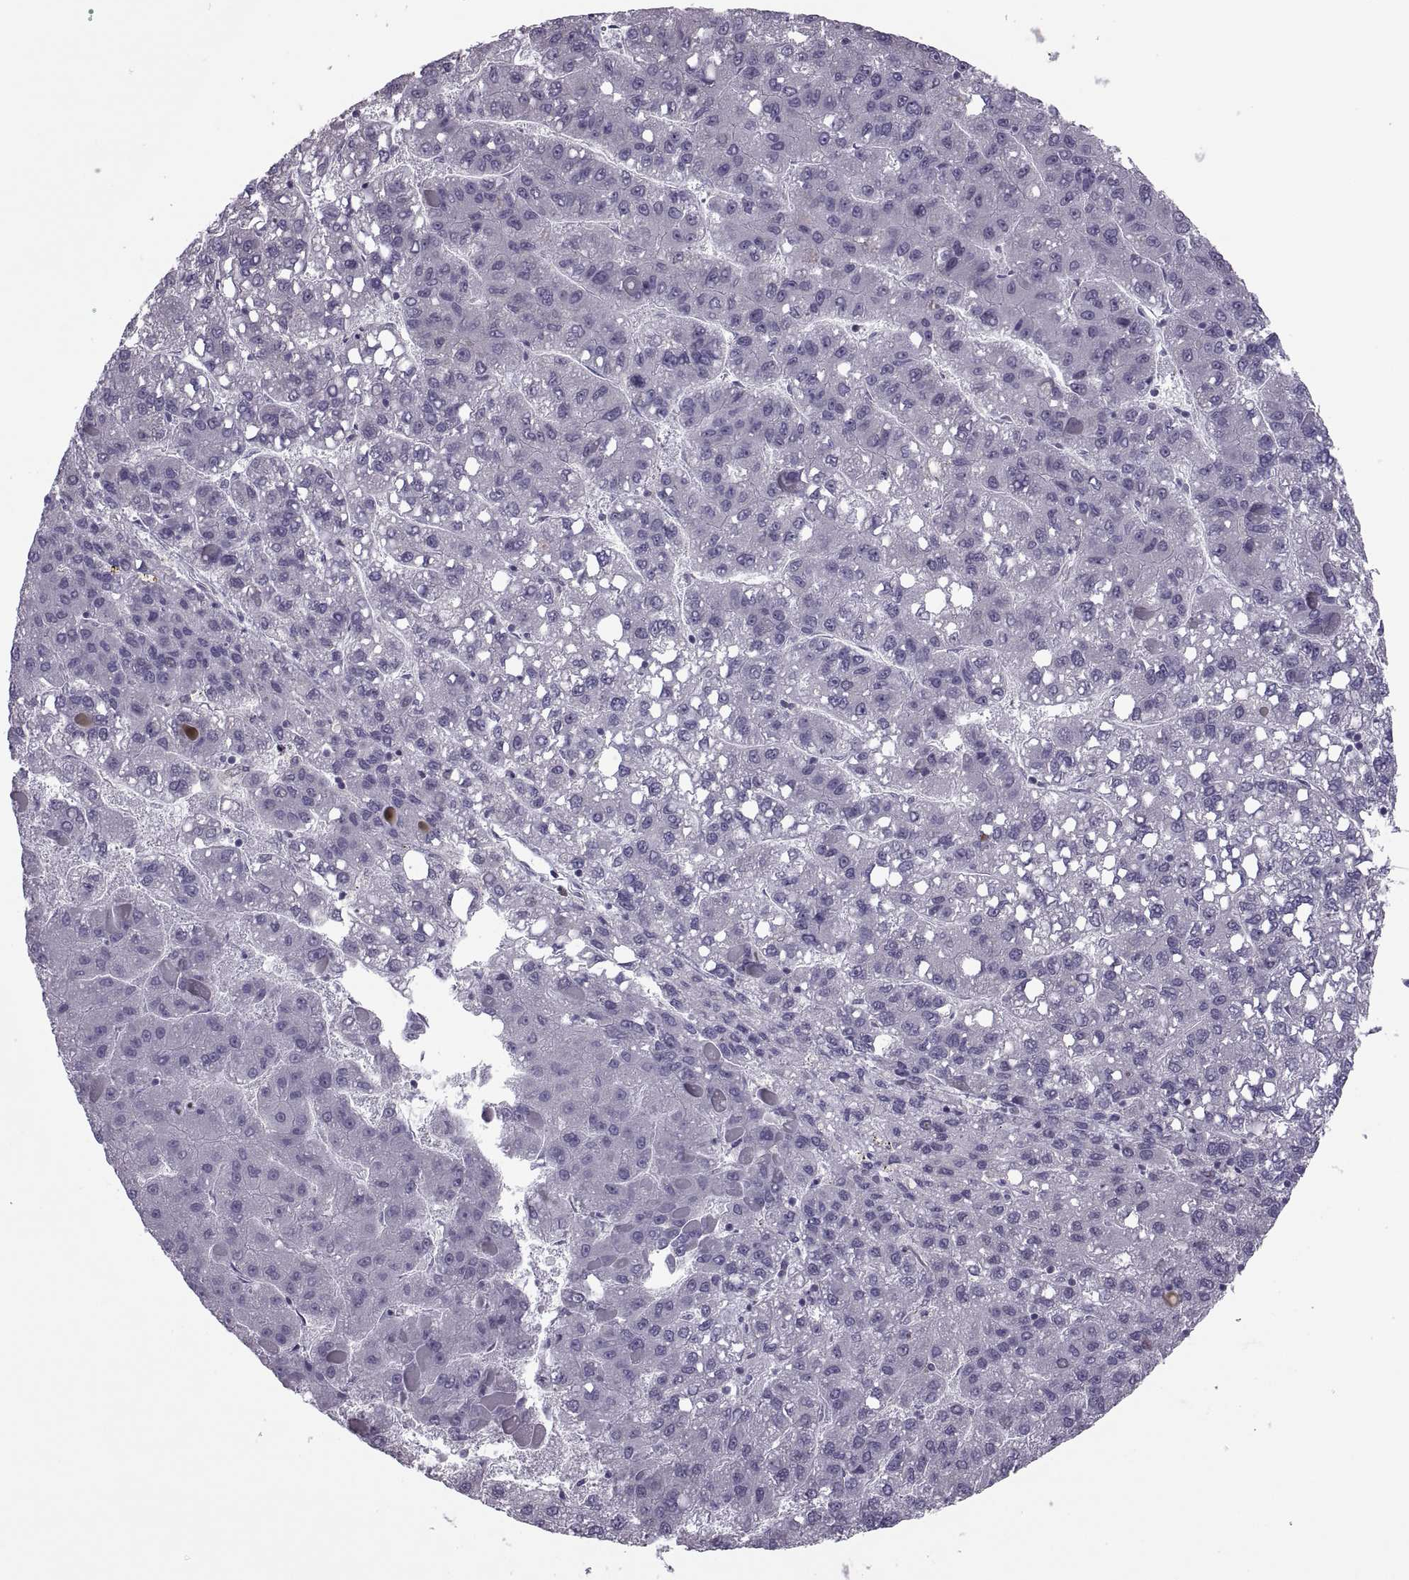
{"staining": {"intensity": "negative", "quantity": "none", "location": "none"}, "tissue": "liver cancer", "cell_type": "Tumor cells", "image_type": "cancer", "snomed": [{"axis": "morphology", "description": "Carcinoma, Hepatocellular, NOS"}, {"axis": "topography", "description": "Liver"}], "caption": "A high-resolution micrograph shows IHC staining of liver cancer (hepatocellular carcinoma), which reveals no significant staining in tumor cells.", "gene": "PABPC1", "patient": {"sex": "female", "age": 82}}